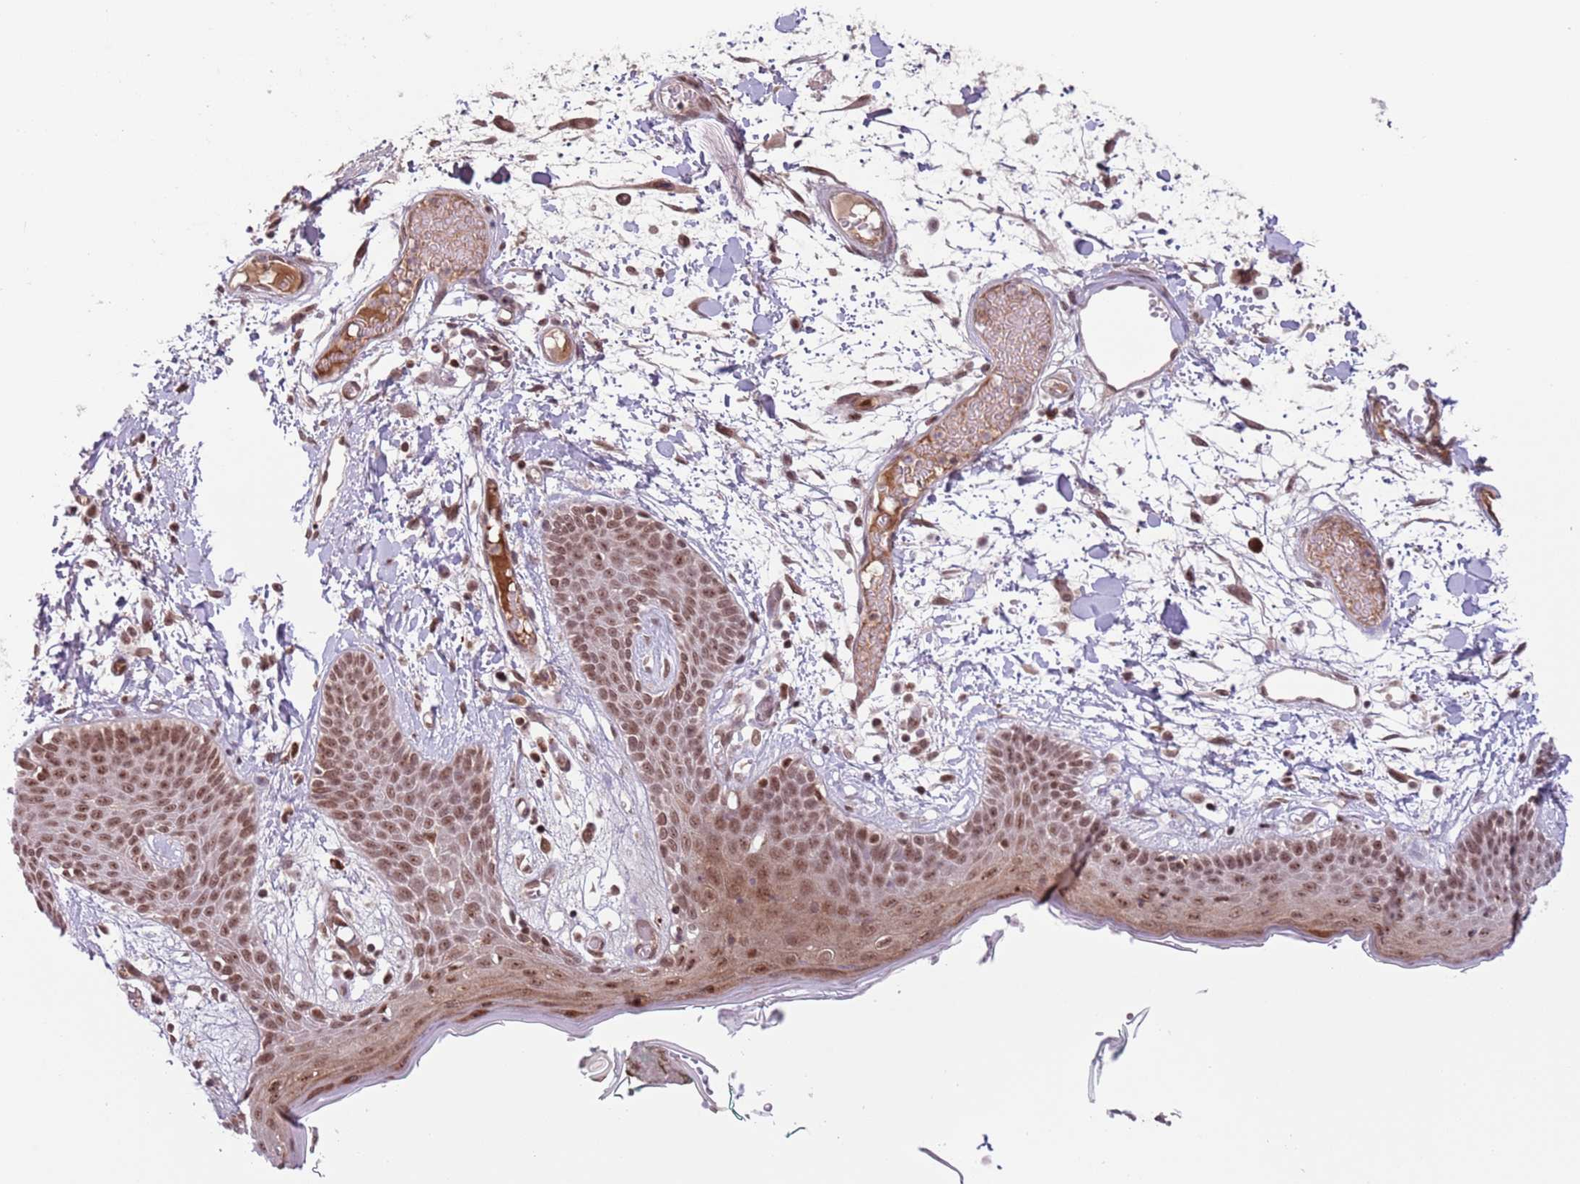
{"staining": {"intensity": "moderate", "quantity": ">75%", "location": "nuclear"}, "tissue": "skin", "cell_type": "Fibroblasts", "image_type": "normal", "snomed": [{"axis": "morphology", "description": "Normal tissue, NOS"}, {"axis": "topography", "description": "Skin"}], "caption": "Protein analysis of benign skin displays moderate nuclear expression in about >75% of fibroblasts.", "gene": "SIPA1L3", "patient": {"sex": "male", "age": 79}}